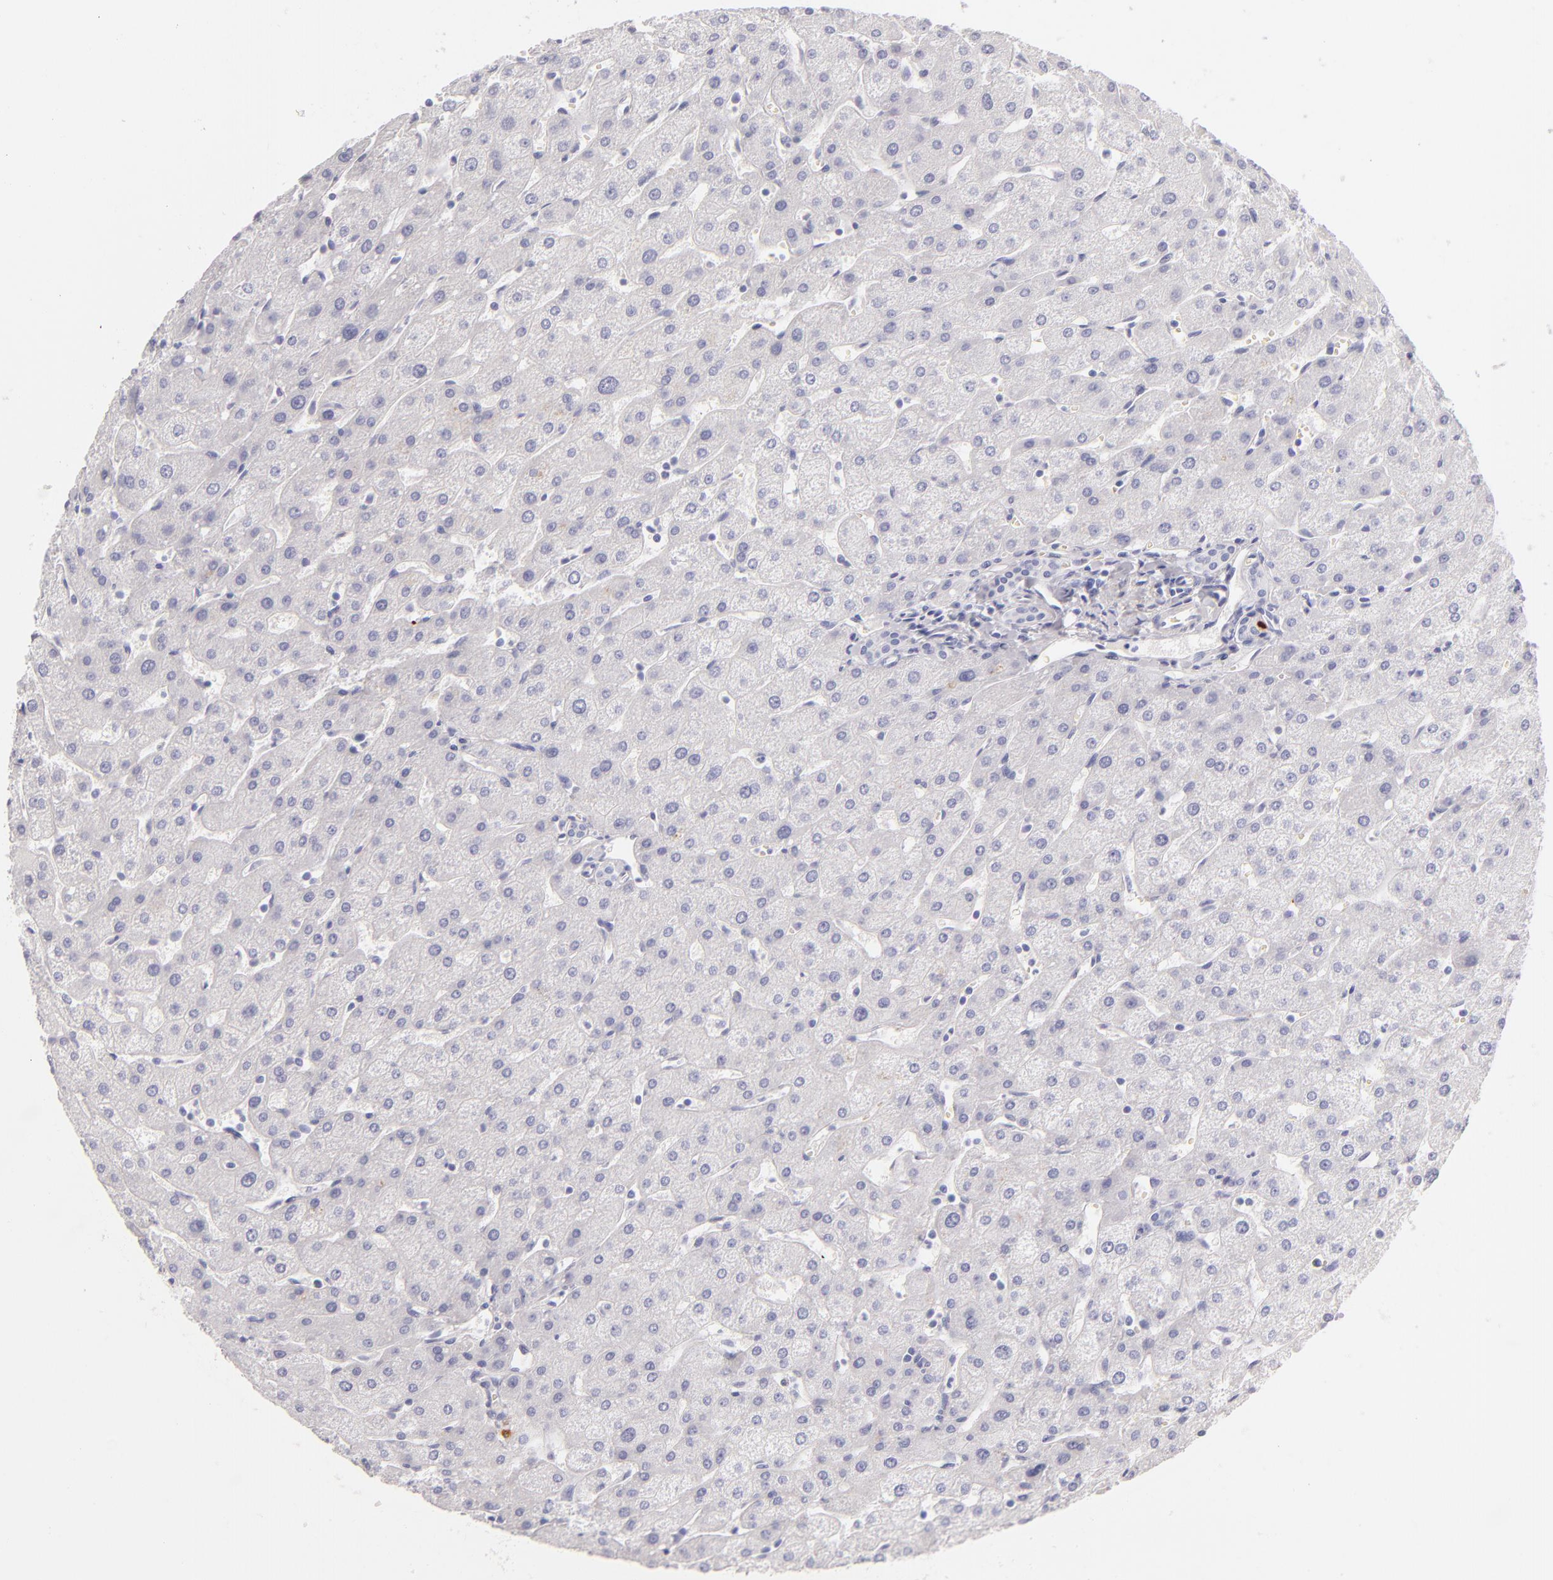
{"staining": {"intensity": "negative", "quantity": "none", "location": "none"}, "tissue": "liver", "cell_type": "Cholangiocytes", "image_type": "normal", "snomed": [{"axis": "morphology", "description": "Normal tissue, NOS"}, {"axis": "topography", "description": "Liver"}], "caption": "Unremarkable liver was stained to show a protein in brown. There is no significant expression in cholangiocytes. The staining is performed using DAB brown chromogen with nuclei counter-stained in using hematoxylin.", "gene": "TPSD1", "patient": {"sex": "male", "age": 67}}